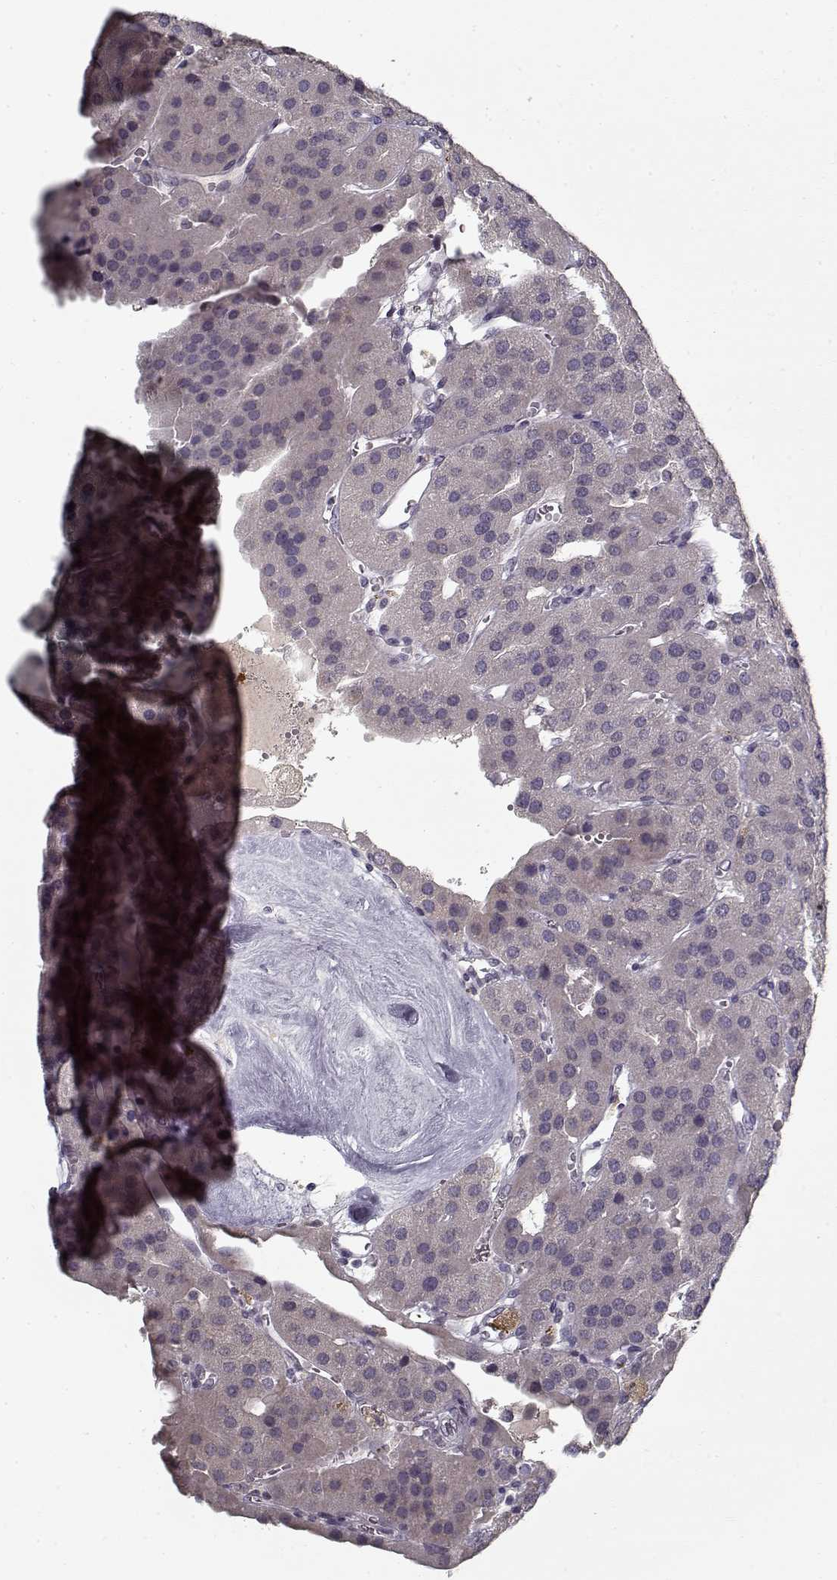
{"staining": {"intensity": "negative", "quantity": "none", "location": "none"}, "tissue": "parathyroid gland", "cell_type": "Glandular cells", "image_type": "normal", "snomed": [{"axis": "morphology", "description": "Normal tissue, NOS"}, {"axis": "morphology", "description": "Adenoma, NOS"}, {"axis": "topography", "description": "Parathyroid gland"}], "caption": "This is a photomicrograph of immunohistochemistry (IHC) staining of unremarkable parathyroid gland, which shows no staining in glandular cells. The staining was performed using DAB to visualize the protein expression in brown, while the nuclei were stained in blue with hematoxylin (Magnification: 20x).", "gene": "LAMA2", "patient": {"sex": "female", "age": 86}}